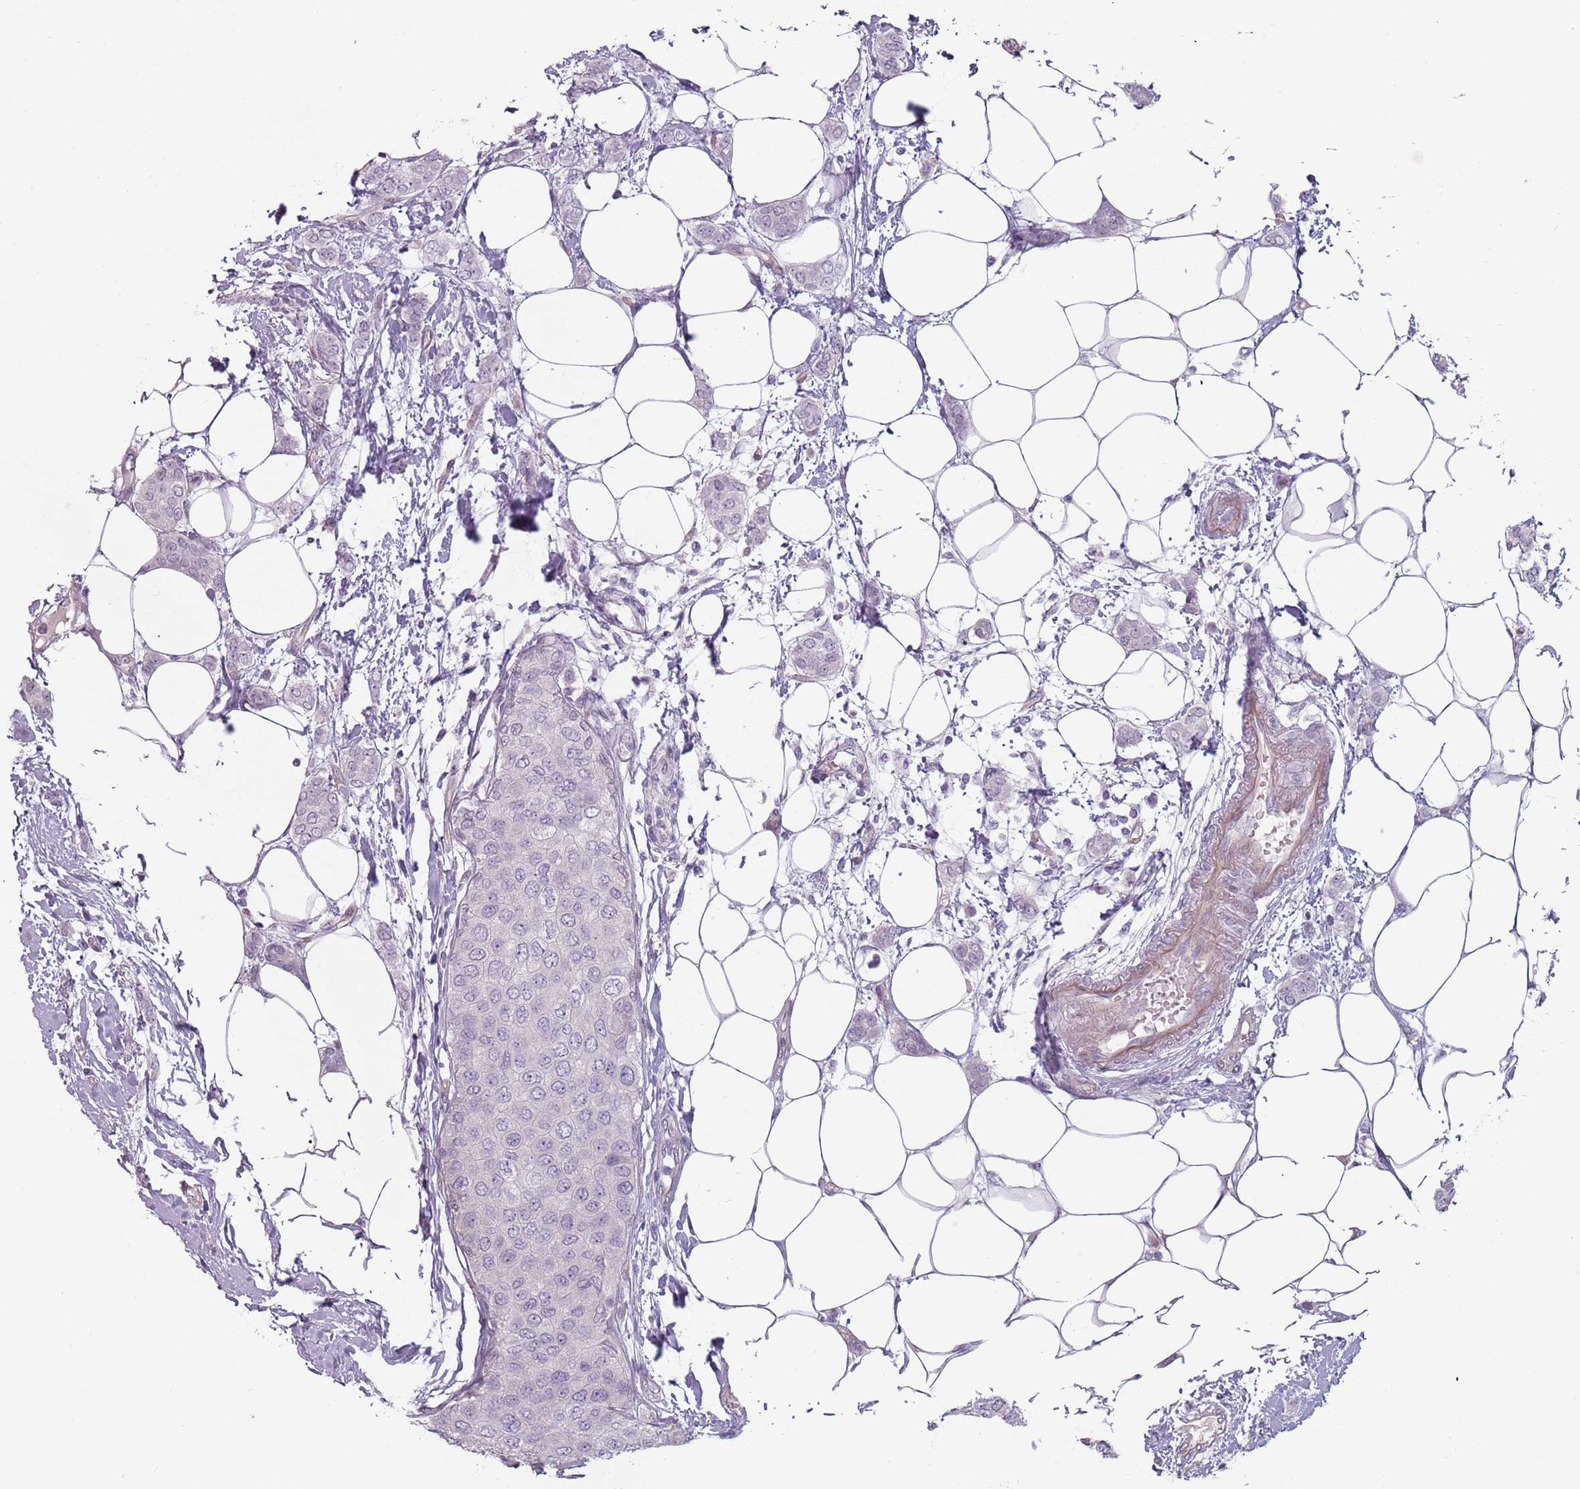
{"staining": {"intensity": "negative", "quantity": "none", "location": "none"}, "tissue": "breast cancer", "cell_type": "Tumor cells", "image_type": "cancer", "snomed": [{"axis": "morphology", "description": "Duct carcinoma"}, {"axis": "topography", "description": "Breast"}], "caption": "Tumor cells are negative for brown protein staining in breast cancer.", "gene": "RFX2", "patient": {"sex": "female", "age": 72}}